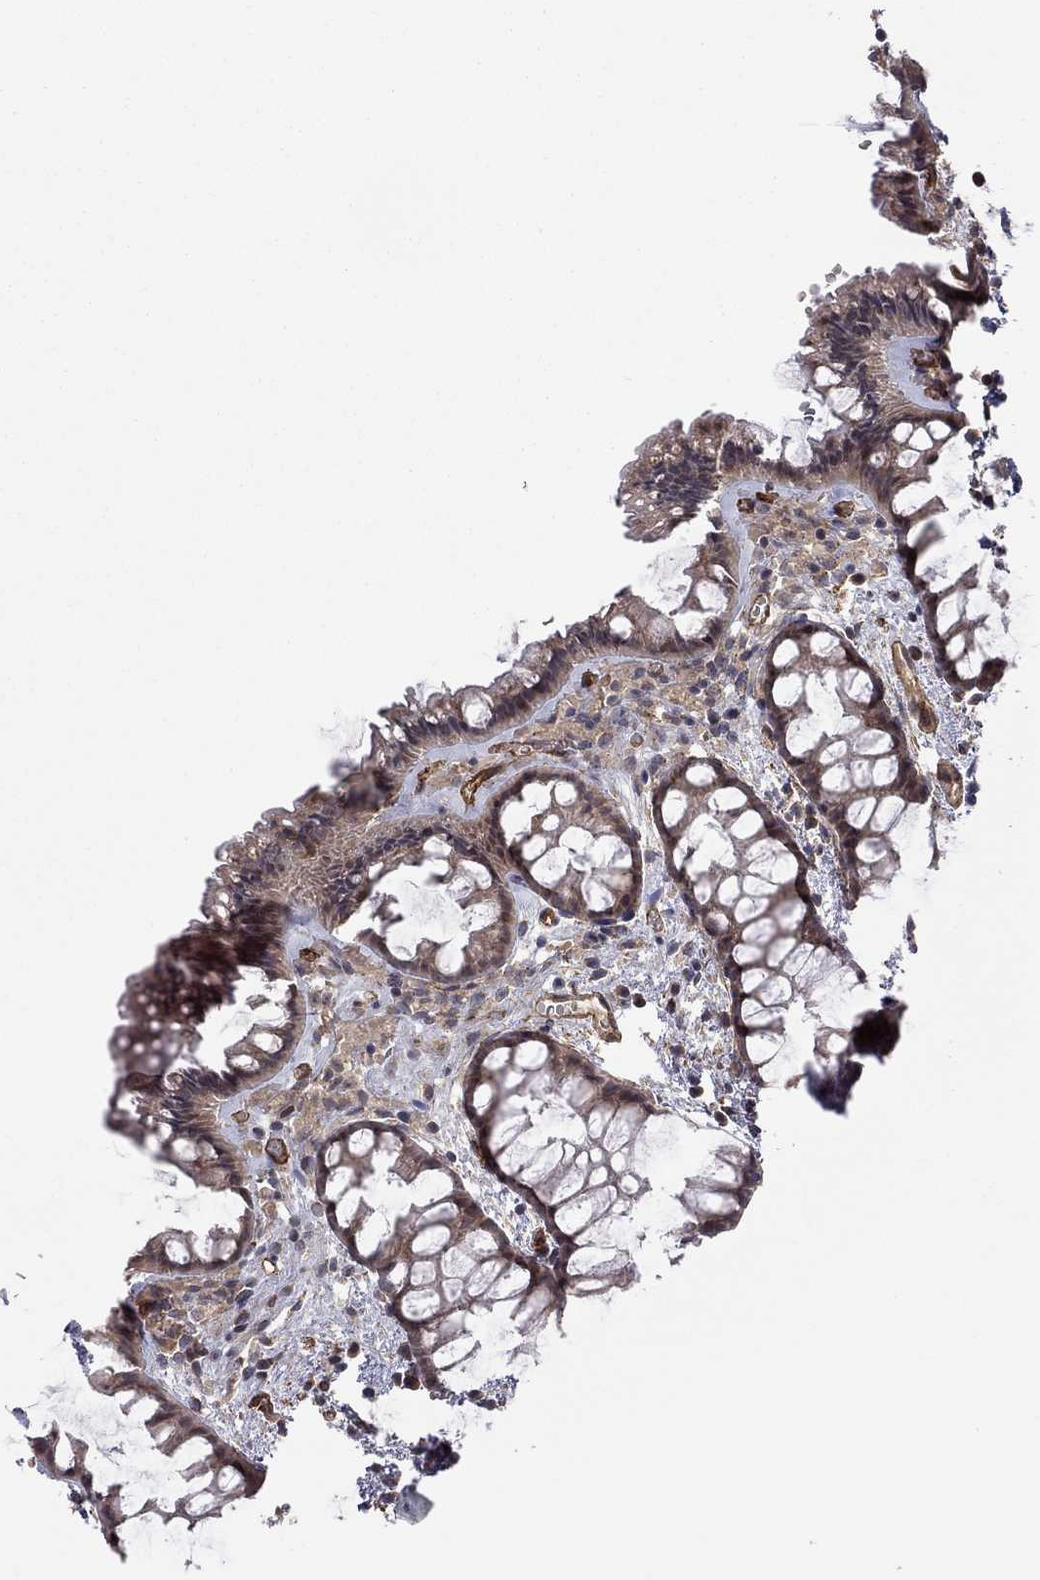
{"staining": {"intensity": "weak", "quantity": "25%-75%", "location": "cytoplasmic/membranous"}, "tissue": "rectum", "cell_type": "Glandular cells", "image_type": "normal", "snomed": [{"axis": "morphology", "description": "Normal tissue, NOS"}, {"axis": "topography", "description": "Rectum"}], "caption": "High-magnification brightfield microscopy of unremarkable rectum stained with DAB (3,3'-diaminobenzidine) (brown) and counterstained with hematoxylin (blue). glandular cells exhibit weak cytoplasmic/membranous staining is appreciated in approximately25%-75% of cells.", "gene": "EXOC3L2", "patient": {"sex": "female", "age": 62}}